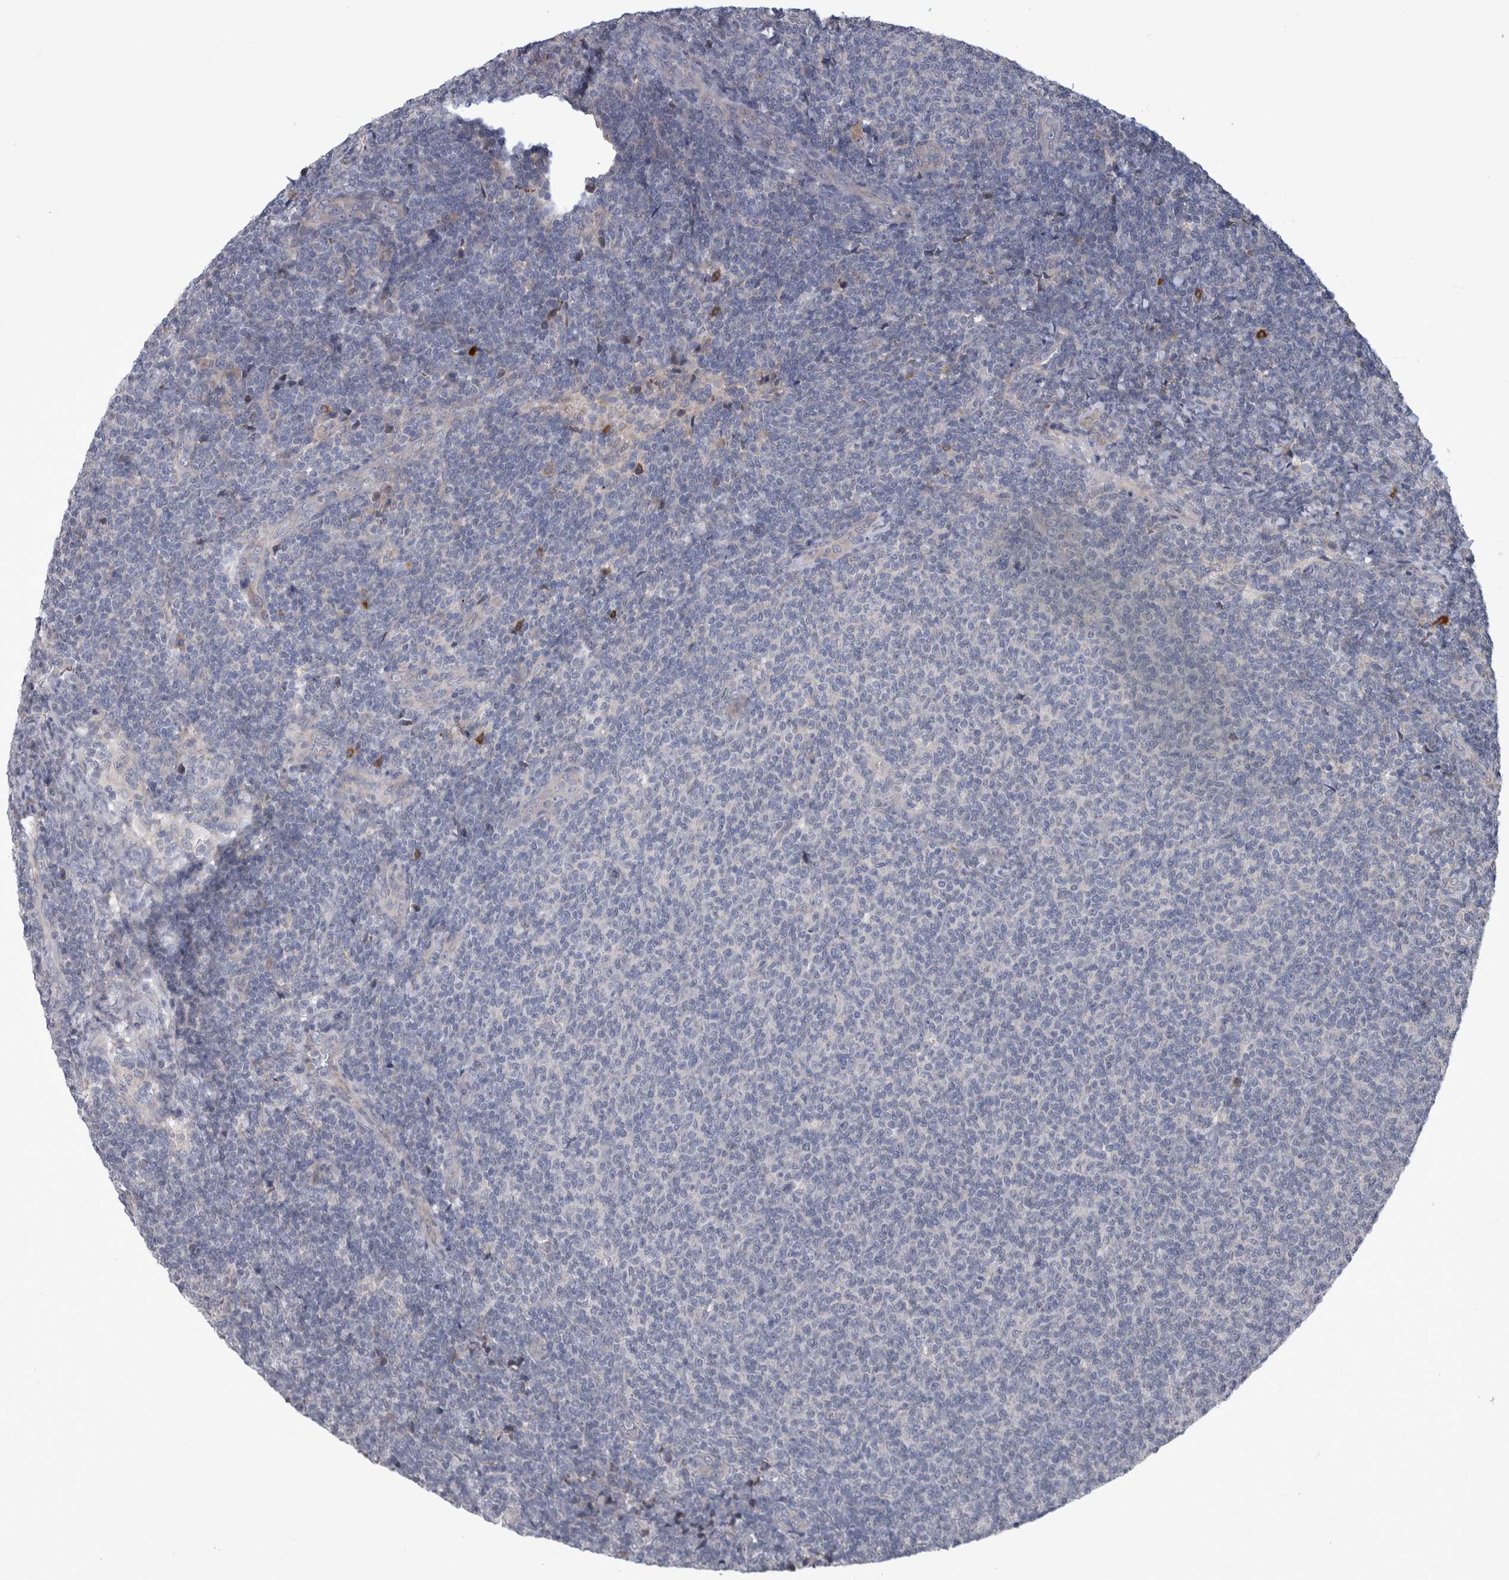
{"staining": {"intensity": "negative", "quantity": "none", "location": "none"}, "tissue": "lymphoma", "cell_type": "Tumor cells", "image_type": "cancer", "snomed": [{"axis": "morphology", "description": "Malignant lymphoma, non-Hodgkin's type, Low grade"}, {"axis": "topography", "description": "Lymph node"}], "caption": "Malignant lymphoma, non-Hodgkin's type (low-grade) stained for a protein using IHC exhibits no positivity tumor cells.", "gene": "IBTK", "patient": {"sex": "male", "age": 66}}